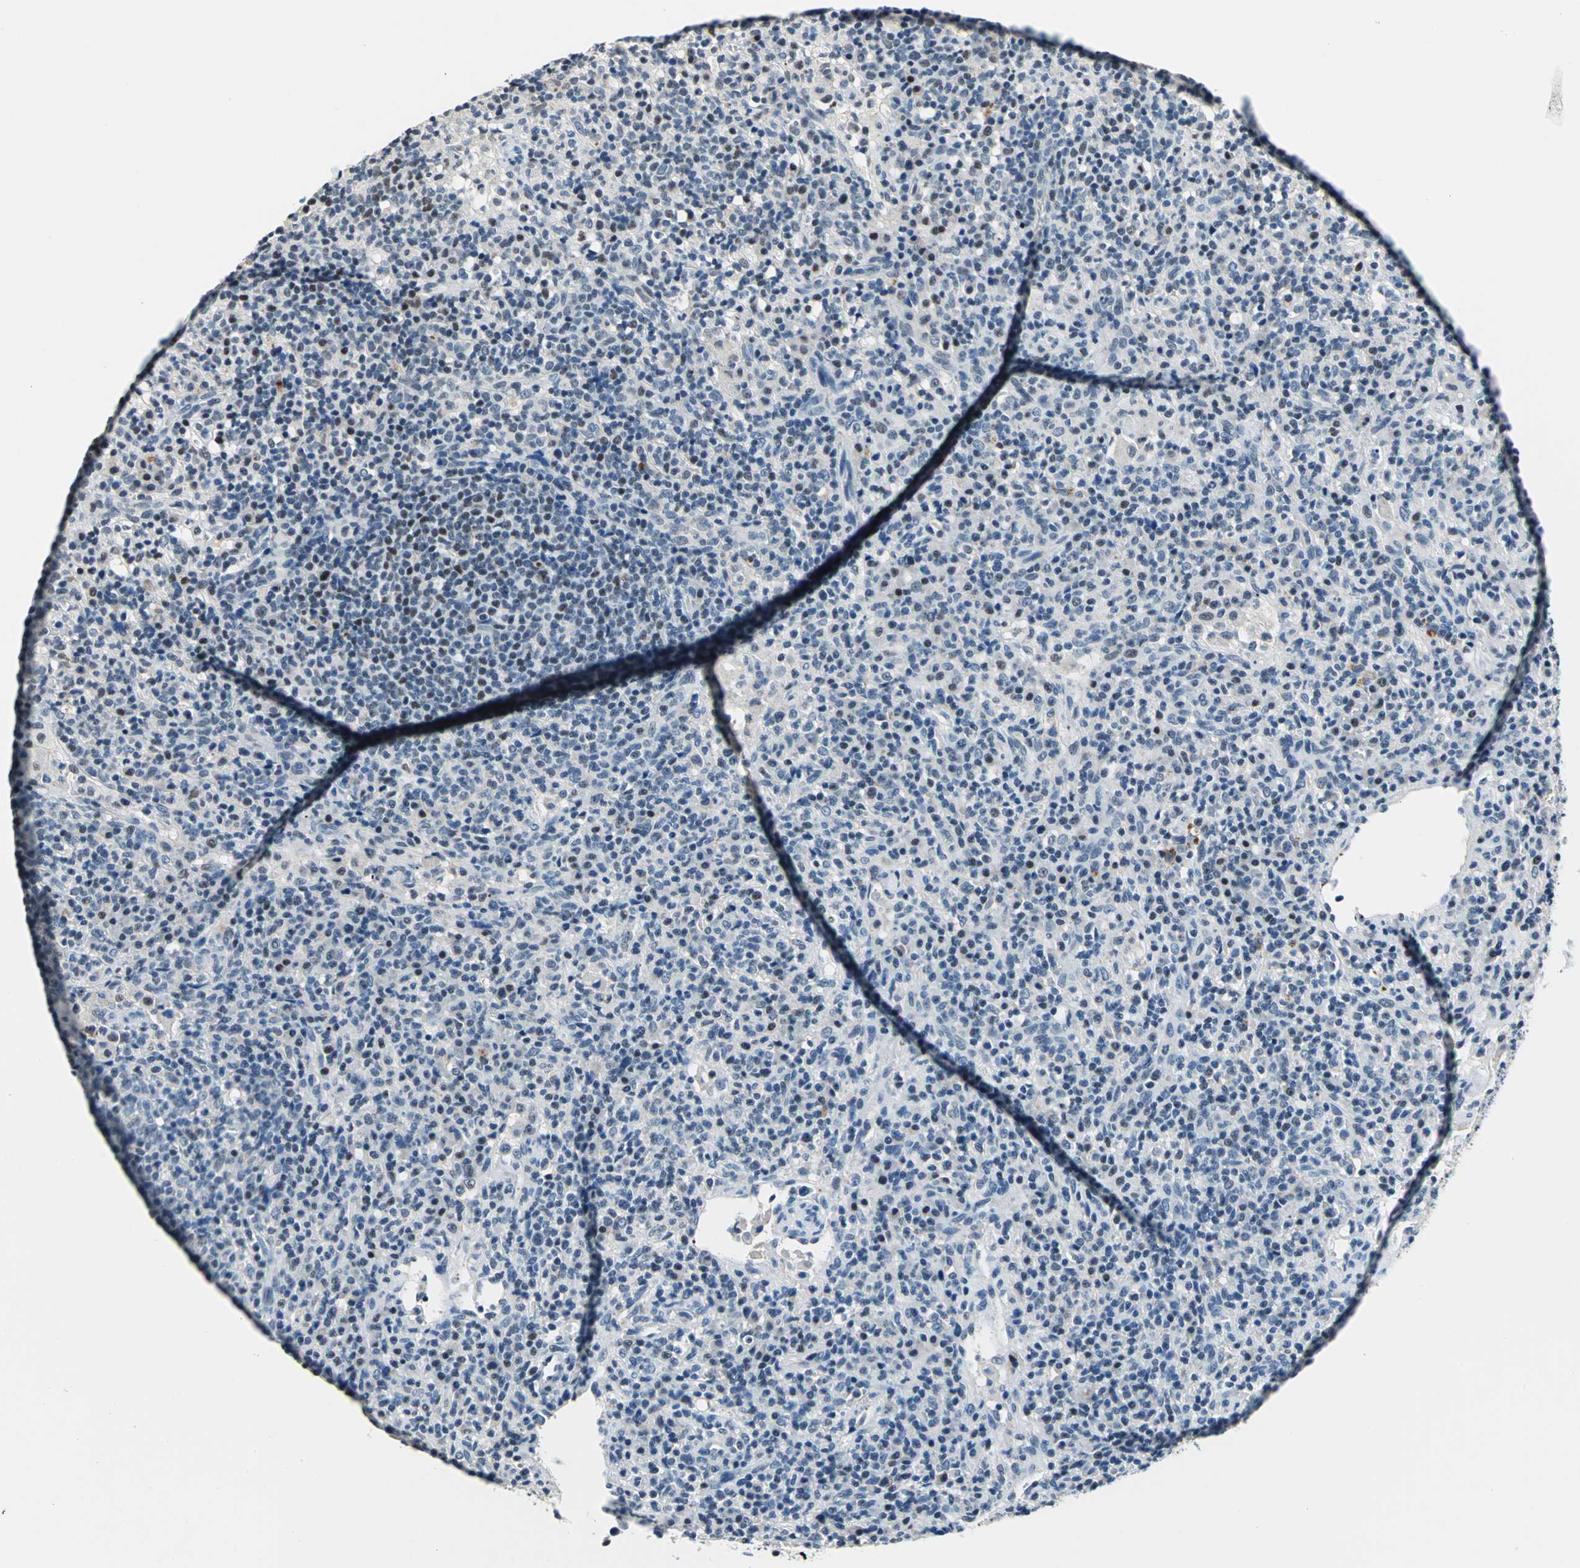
{"staining": {"intensity": "weak", "quantity": "<25%", "location": "nuclear"}, "tissue": "lymphoma", "cell_type": "Tumor cells", "image_type": "cancer", "snomed": [{"axis": "morphology", "description": "Hodgkin's disease, NOS"}, {"axis": "topography", "description": "Lymph node"}], "caption": "Immunohistochemistry micrograph of neoplastic tissue: human lymphoma stained with DAB (3,3'-diaminobenzidine) demonstrates no significant protein staining in tumor cells. The staining is performed using DAB (3,3'-diaminobenzidine) brown chromogen with nuclei counter-stained in using hematoxylin.", "gene": "RAD17", "patient": {"sex": "male", "age": 65}}